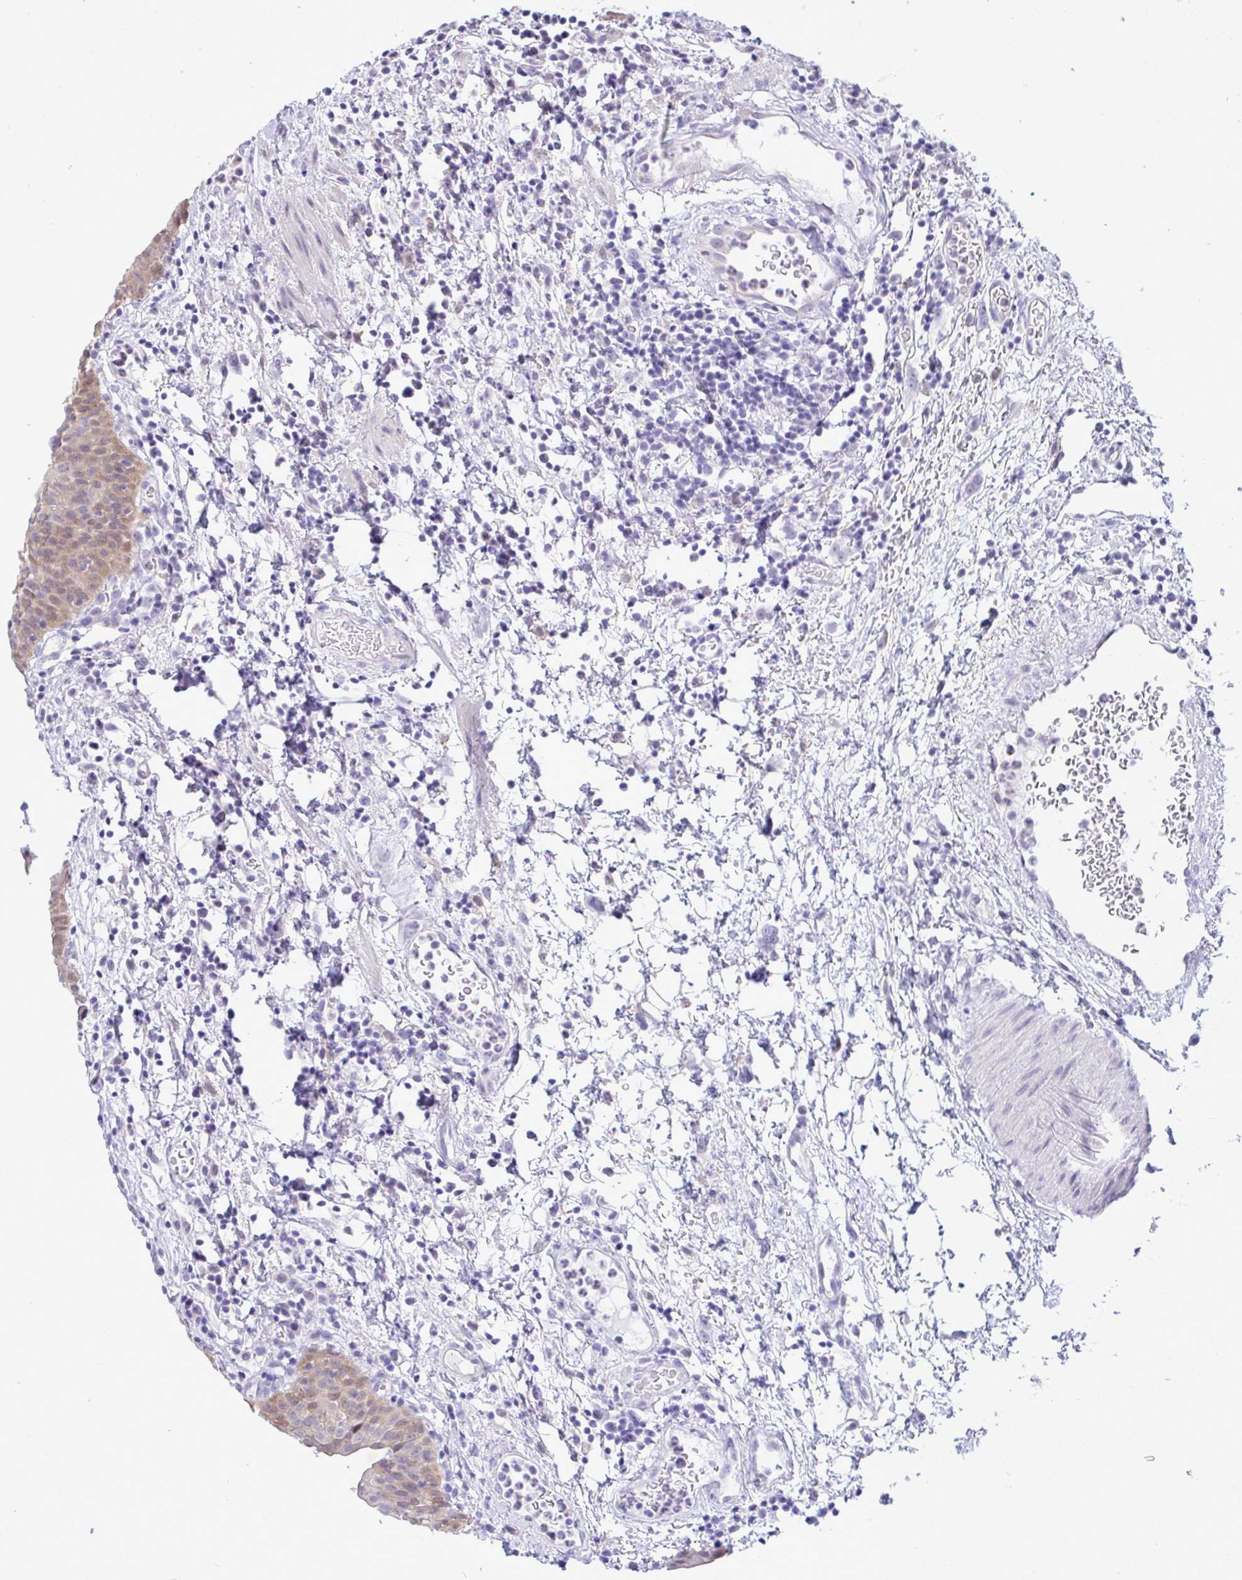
{"staining": {"intensity": "weak", "quantity": "25%-75%", "location": "cytoplasmic/membranous,nuclear"}, "tissue": "urinary bladder", "cell_type": "Urothelial cells", "image_type": "normal", "snomed": [{"axis": "morphology", "description": "Normal tissue, NOS"}, {"axis": "morphology", "description": "Inflammation, NOS"}, {"axis": "topography", "description": "Urinary bladder"}], "caption": "IHC micrograph of benign urinary bladder: urinary bladder stained using immunohistochemistry (IHC) exhibits low levels of weak protein expression localized specifically in the cytoplasmic/membranous,nuclear of urothelial cells, appearing as a cytoplasmic/membranous,nuclear brown color.", "gene": "ZNF485", "patient": {"sex": "male", "age": 57}}